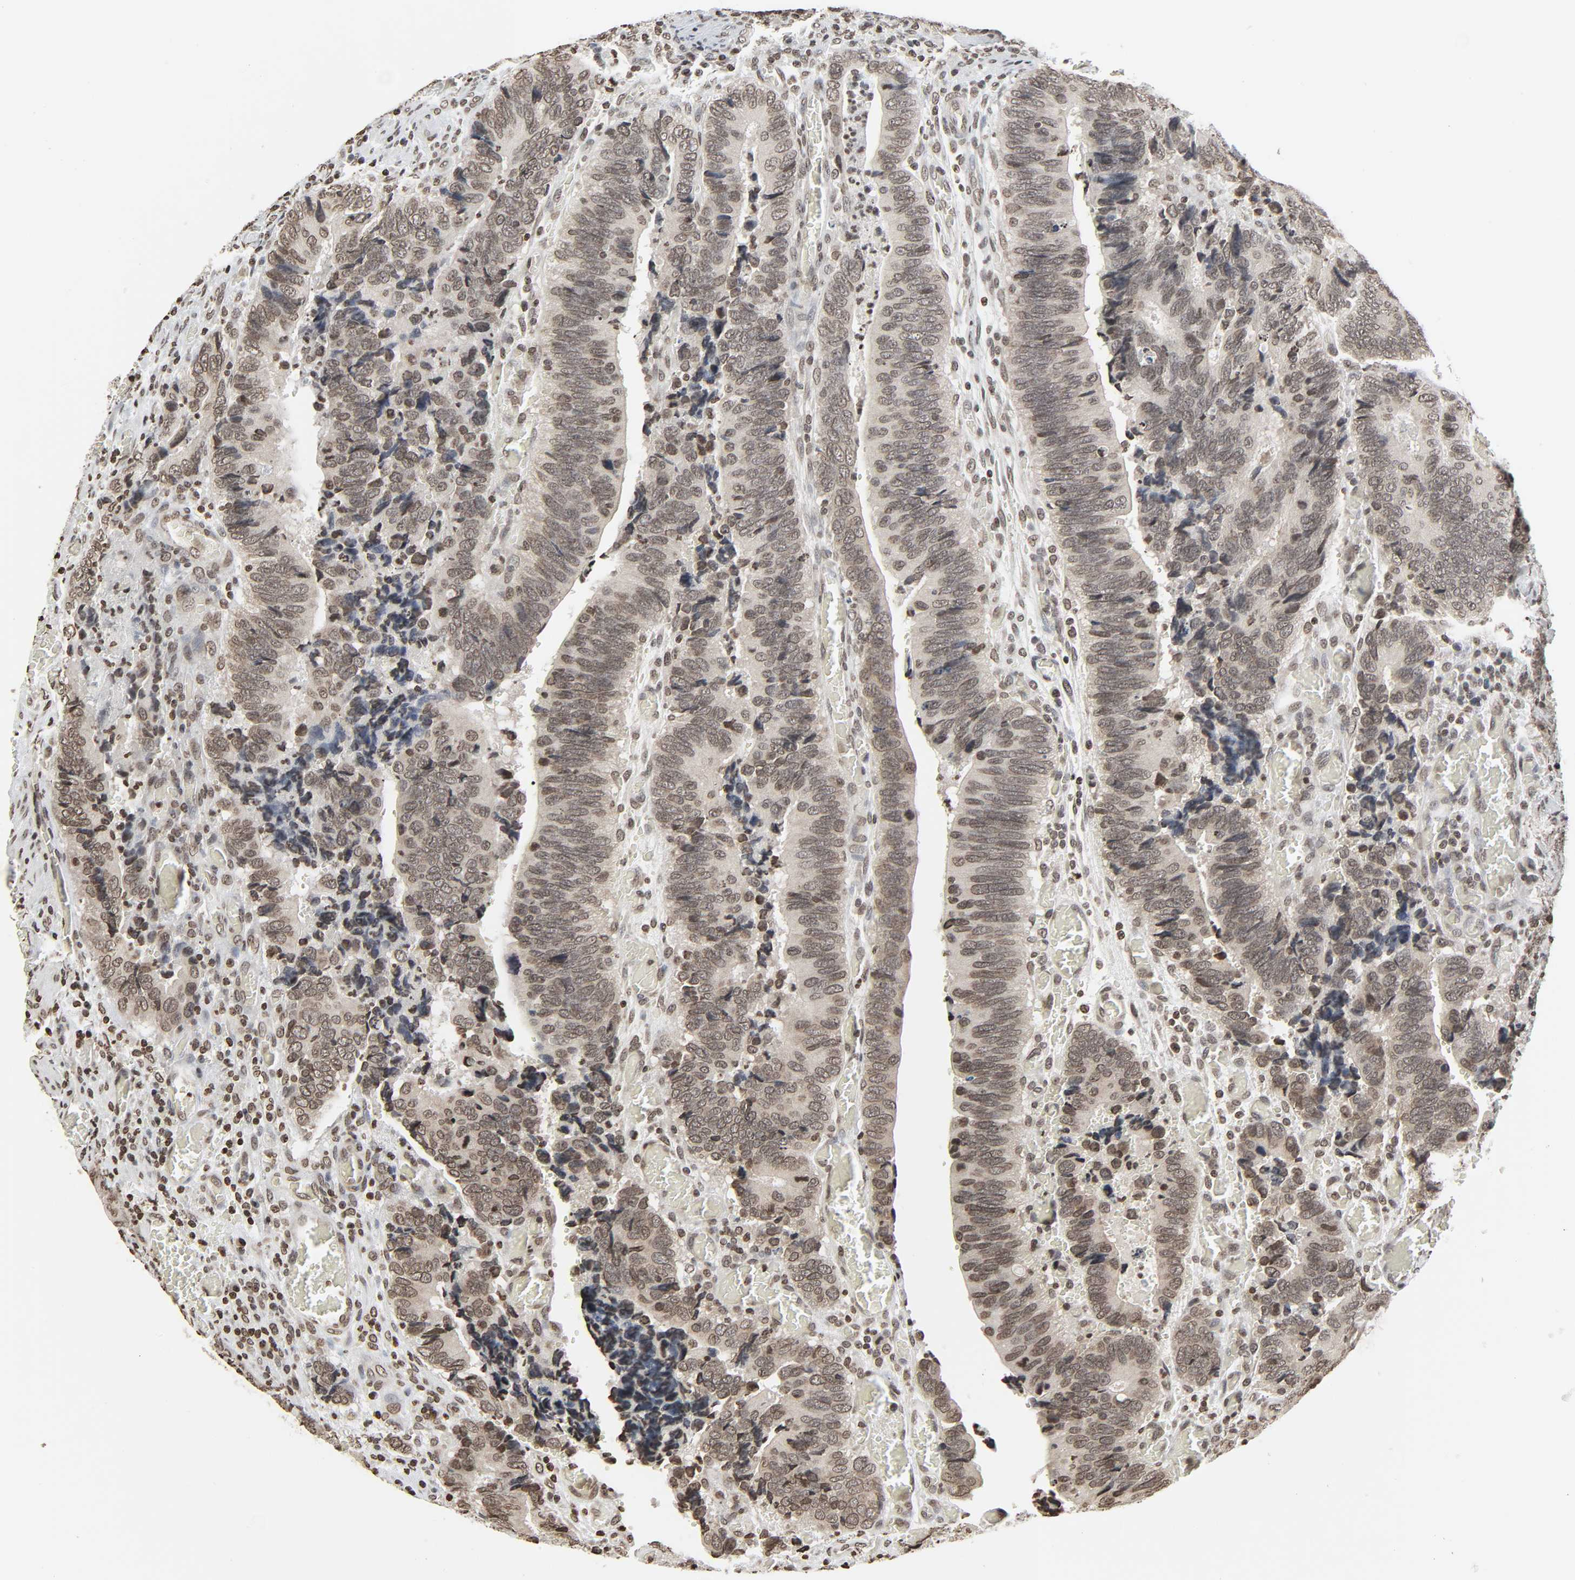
{"staining": {"intensity": "moderate", "quantity": ">75%", "location": "nuclear"}, "tissue": "colorectal cancer", "cell_type": "Tumor cells", "image_type": "cancer", "snomed": [{"axis": "morphology", "description": "Adenocarcinoma, NOS"}, {"axis": "topography", "description": "Colon"}], "caption": "Protein analysis of colorectal cancer tissue demonstrates moderate nuclear expression in approximately >75% of tumor cells.", "gene": "ELAVL1", "patient": {"sex": "male", "age": 72}}